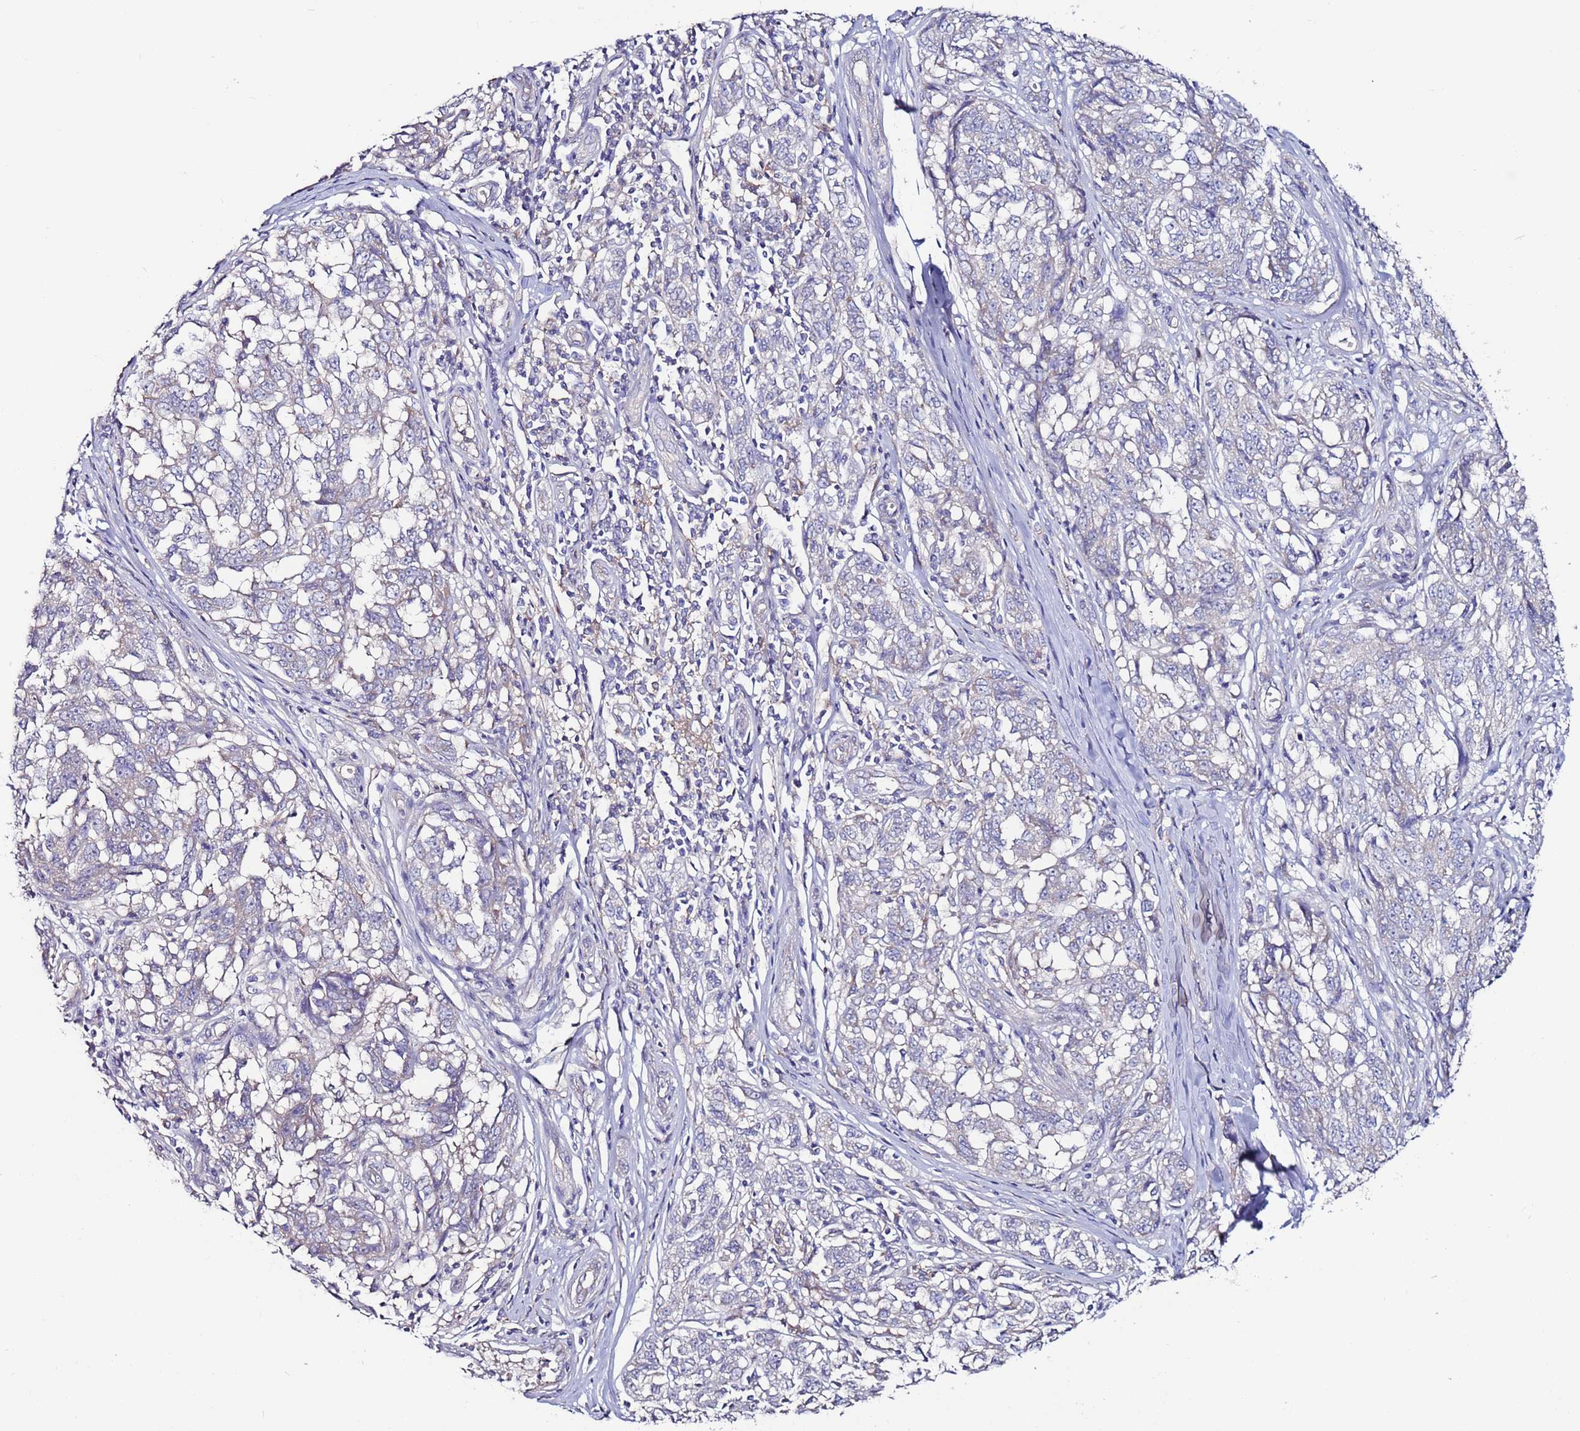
{"staining": {"intensity": "negative", "quantity": "none", "location": "none"}, "tissue": "melanoma", "cell_type": "Tumor cells", "image_type": "cancer", "snomed": [{"axis": "morphology", "description": "Malignant melanoma, NOS"}, {"axis": "topography", "description": "Skin"}], "caption": "A high-resolution image shows immunohistochemistry staining of melanoma, which shows no significant positivity in tumor cells.", "gene": "KRTCAP3", "patient": {"sex": "female", "age": 64}}